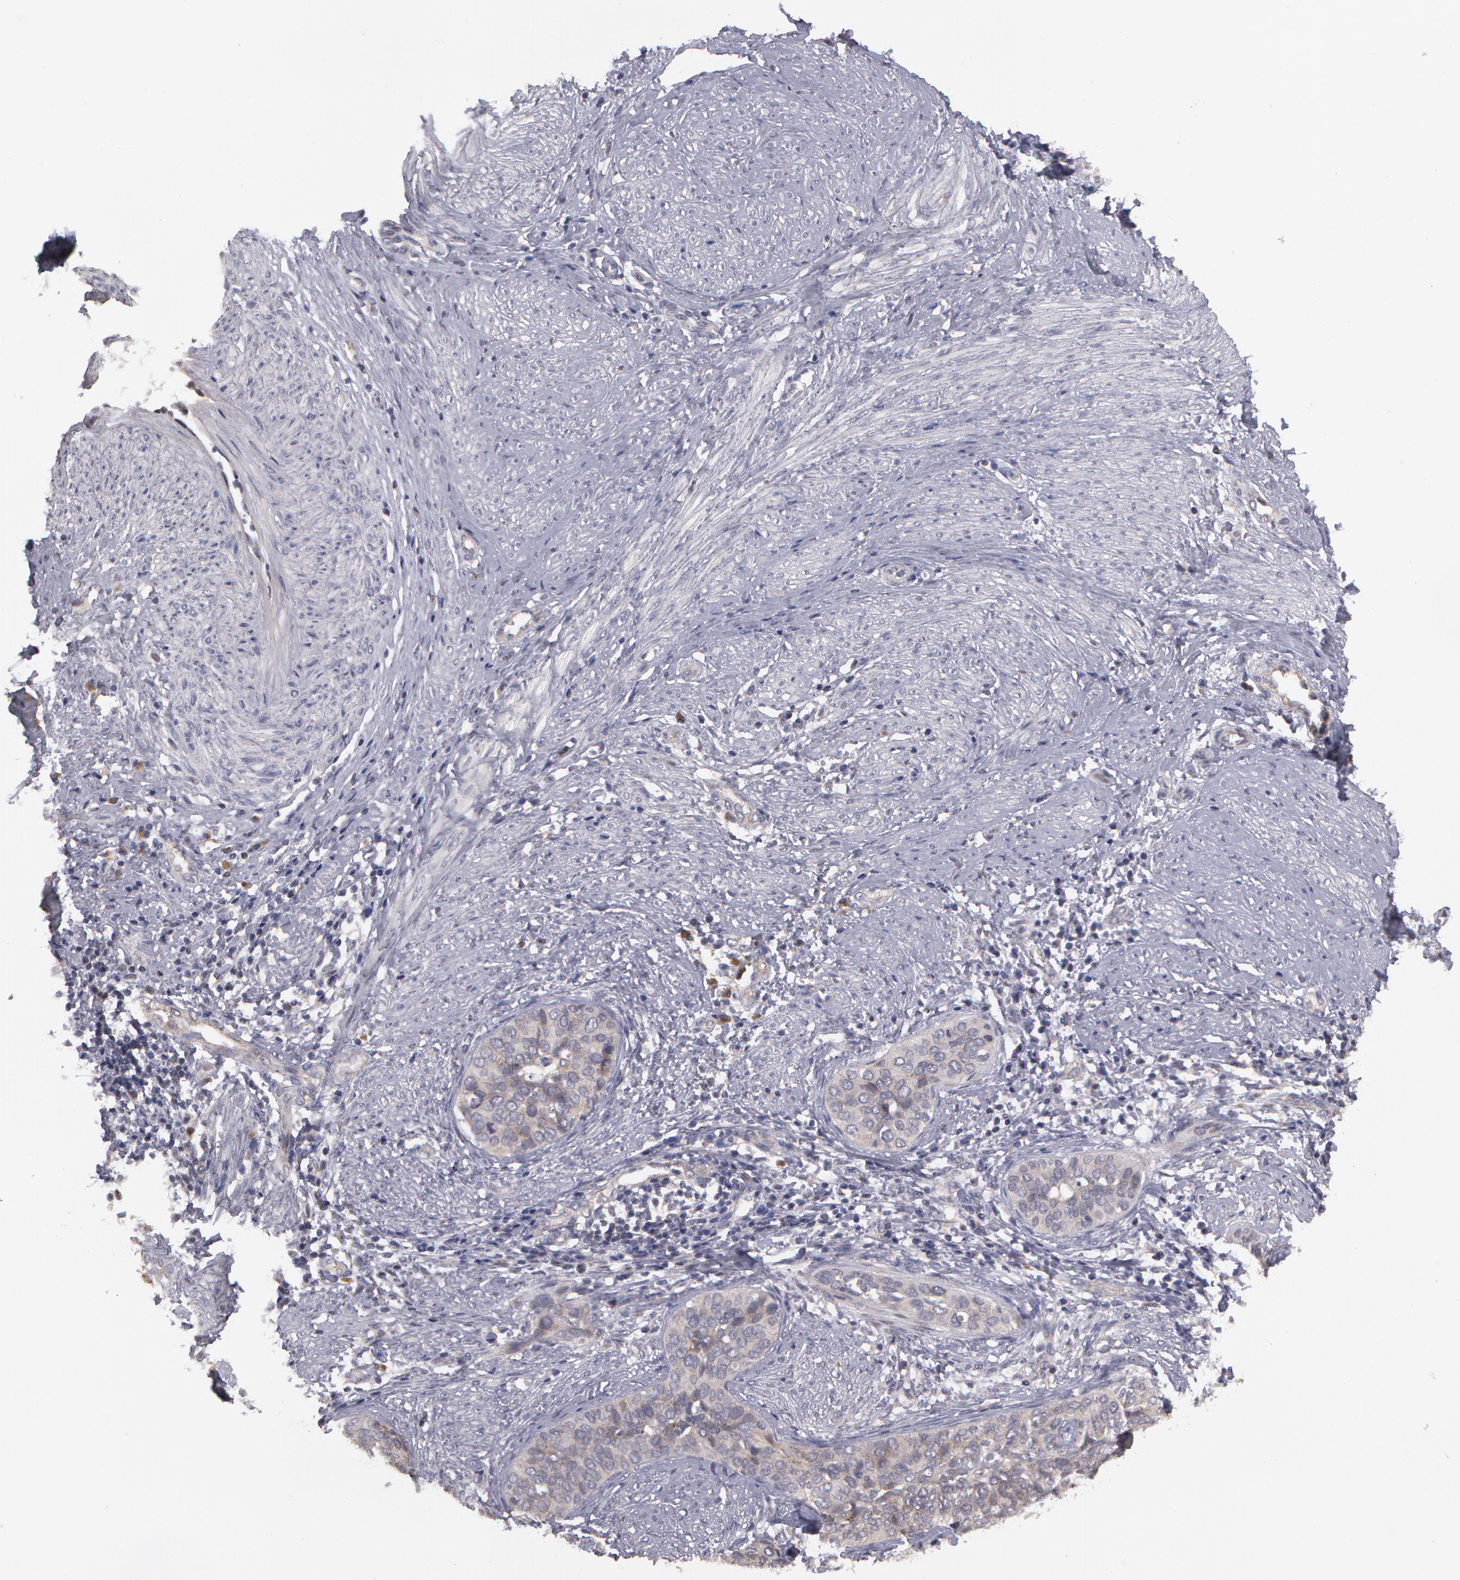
{"staining": {"intensity": "negative", "quantity": "none", "location": "none"}, "tissue": "cervical cancer", "cell_type": "Tumor cells", "image_type": "cancer", "snomed": [{"axis": "morphology", "description": "Squamous cell carcinoma, NOS"}, {"axis": "topography", "description": "Cervix"}], "caption": "Tumor cells show no significant staining in squamous cell carcinoma (cervical).", "gene": "STX5", "patient": {"sex": "female", "age": 31}}